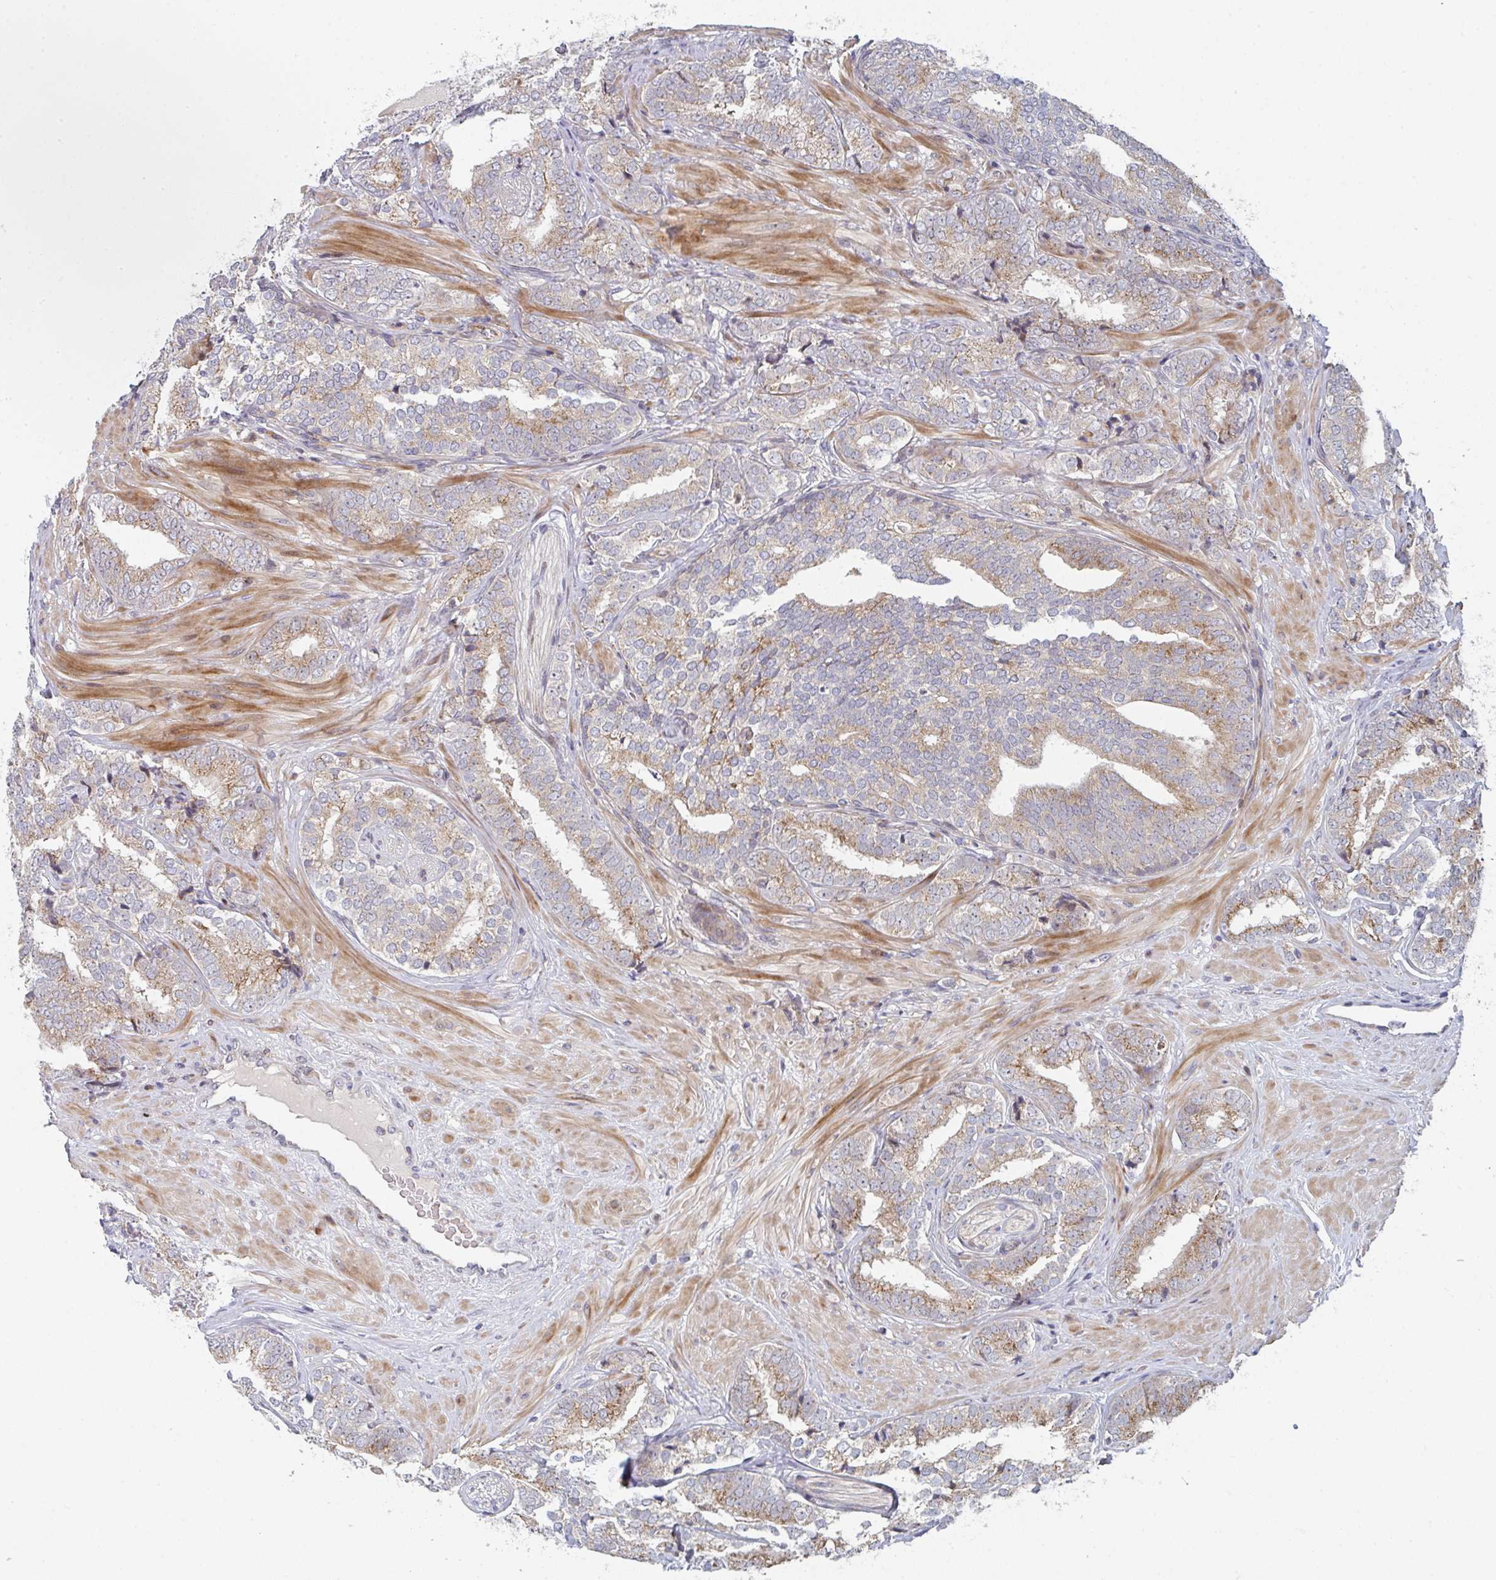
{"staining": {"intensity": "moderate", "quantity": "25%-75%", "location": "cytoplasmic/membranous"}, "tissue": "prostate cancer", "cell_type": "Tumor cells", "image_type": "cancer", "snomed": [{"axis": "morphology", "description": "Adenocarcinoma, High grade"}, {"axis": "topography", "description": "Prostate"}], "caption": "DAB (3,3'-diaminobenzidine) immunohistochemical staining of human prostate cancer exhibits moderate cytoplasmic/membranous protein positivity in about 25%-75% of tumor cells. (DAB (3,3'-diaminobenzidine) IHC, brown staining for protein, blue staining for nuclei).", "gene": "ZNF644", "patient": {"sex": "male", "age": 72}}